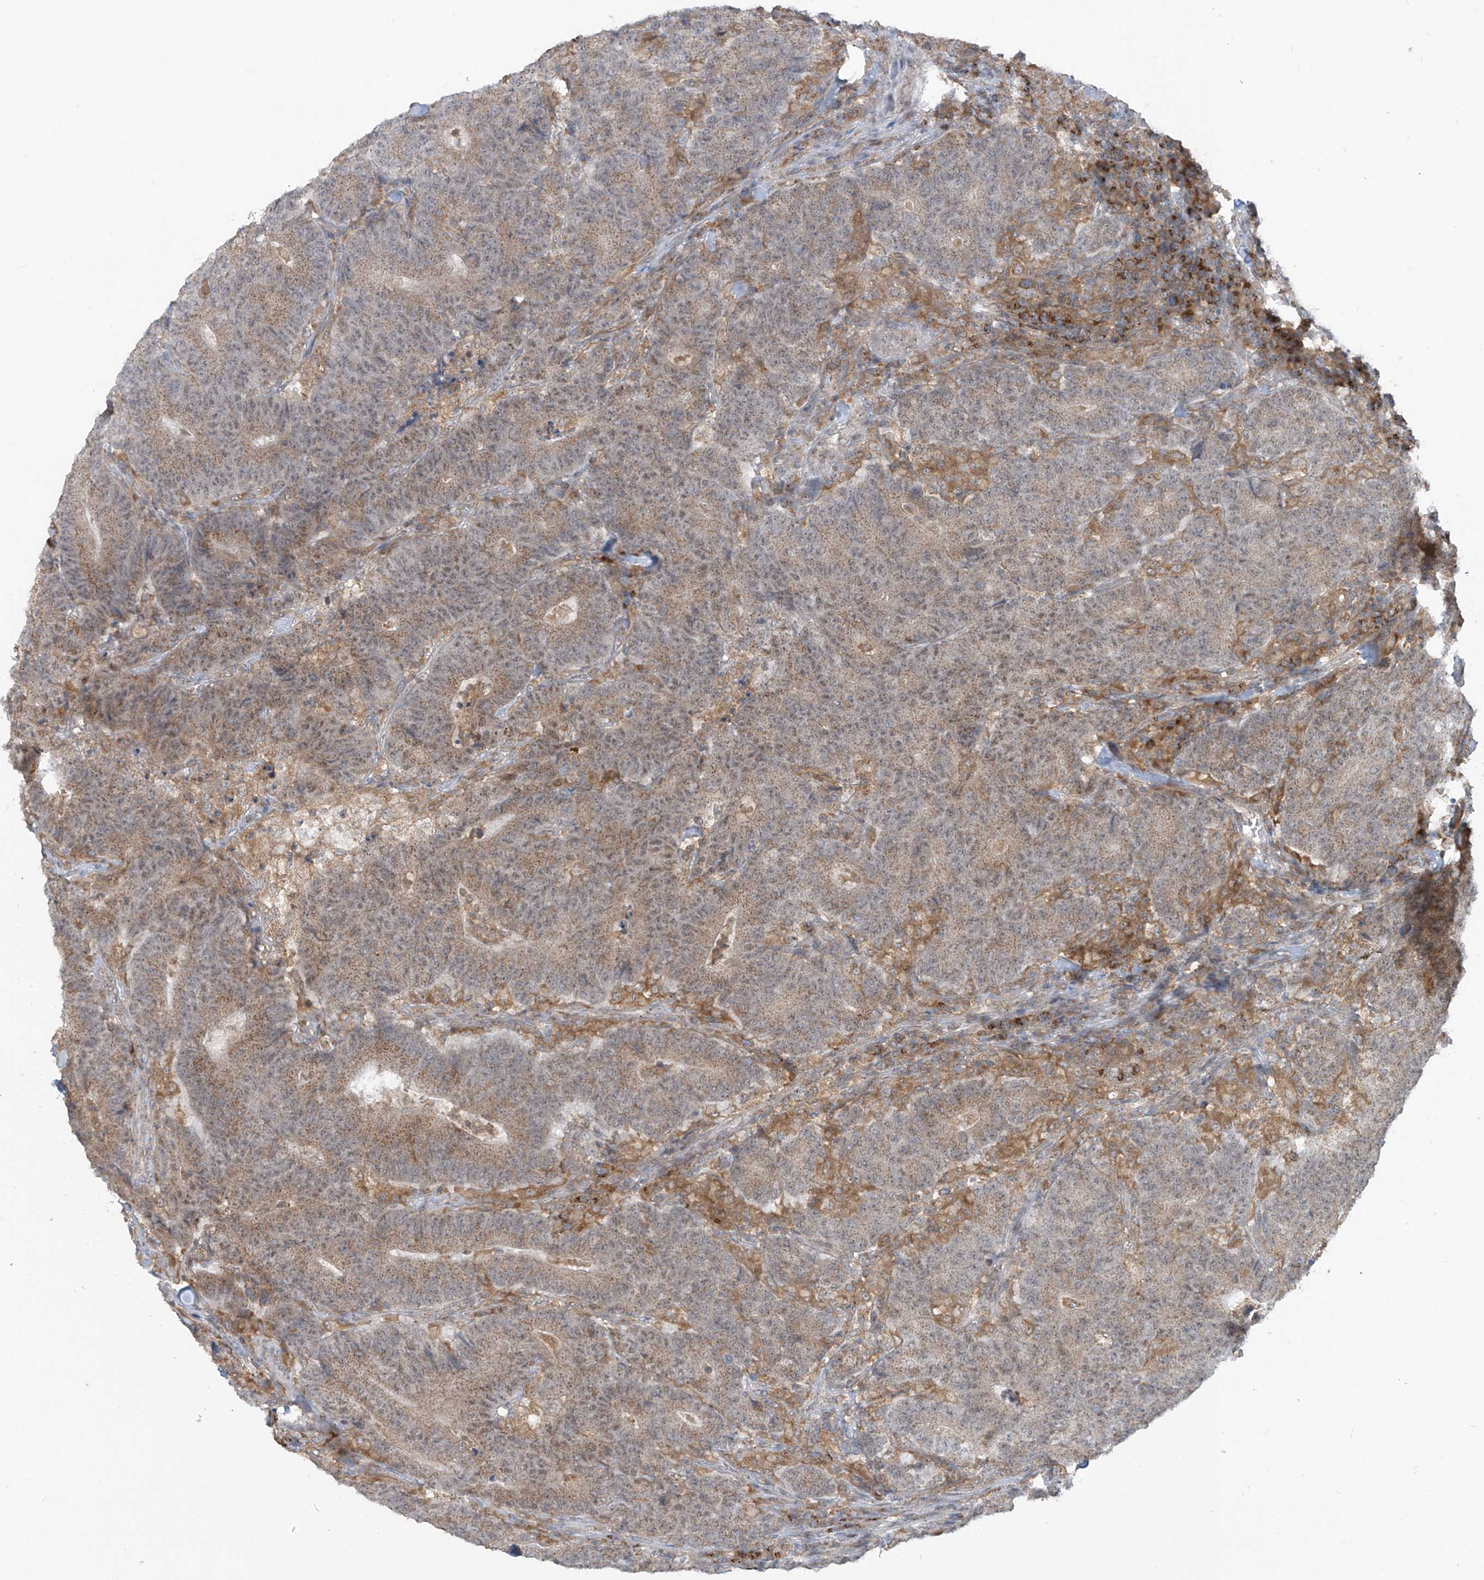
{"staining": {"intensity": "weak", "quantity": ">75%", "location": "cytoplasmic/membranous"}, "tissue": "colorectal cancer", "cell_type": "Tumor cells", "image_type": "cancer", "snomed": [{"axis": "morphology", "description": "Normal tissue, NOS"}, {"axis": "morphology", "description": "Adenocarcinoma, NOS"}, {"axis": "topography", "description": "Colon"}], "caption": "A micrograph of human adenocarcinoma (colorectal) stained for a protein demonstrates weak cytoplasmic/membranous brown staining in tumor cells. (Brightfield microscopy of DAB IHC at high magnification).", "gene": "PARVG", "patient": {"sex": "female", "age": 75}}